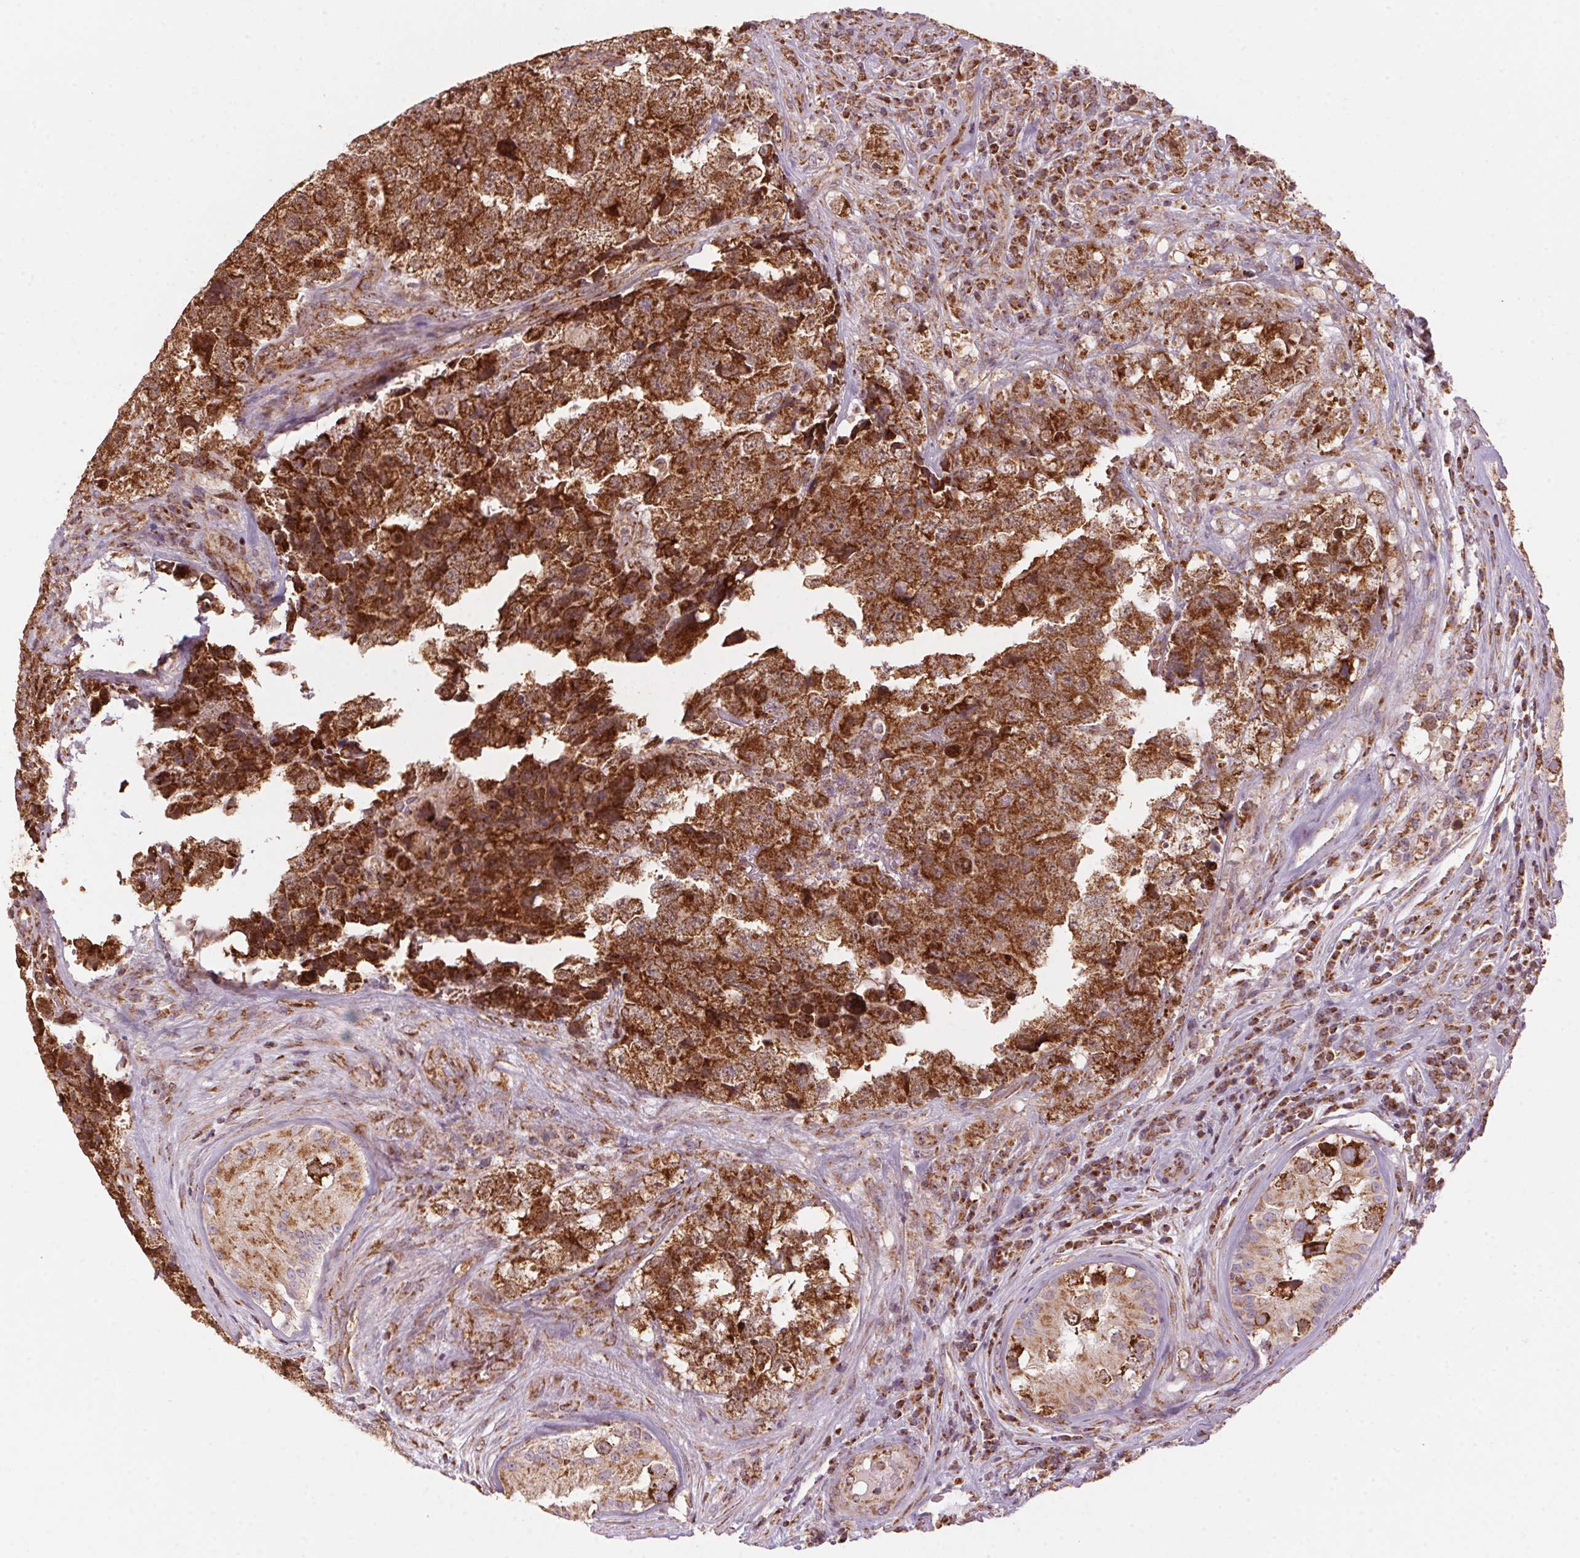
{"staining": {"intensity": "strong", "quantity": ">75%", "location": "cytoplasmic/membranous"}, "tissue": "testis cancer", "cell_type": "Tumor cells", "image_type": "cancer", "snomed": [{"axis": "morphology", "description": "Carcinoma, Embryonal, NOS"}, {"axis": "topography", "description": "Testis"}], "caption": "Testis embryonal carcinoma stained with DAB immunohistochemistry (IHC) shows high levels of strong cytoplasmic/membranous positivity in about >75% of tumor cells.", "gene": "TOMM70", "patient": {"sex": "male", "age": 18}}